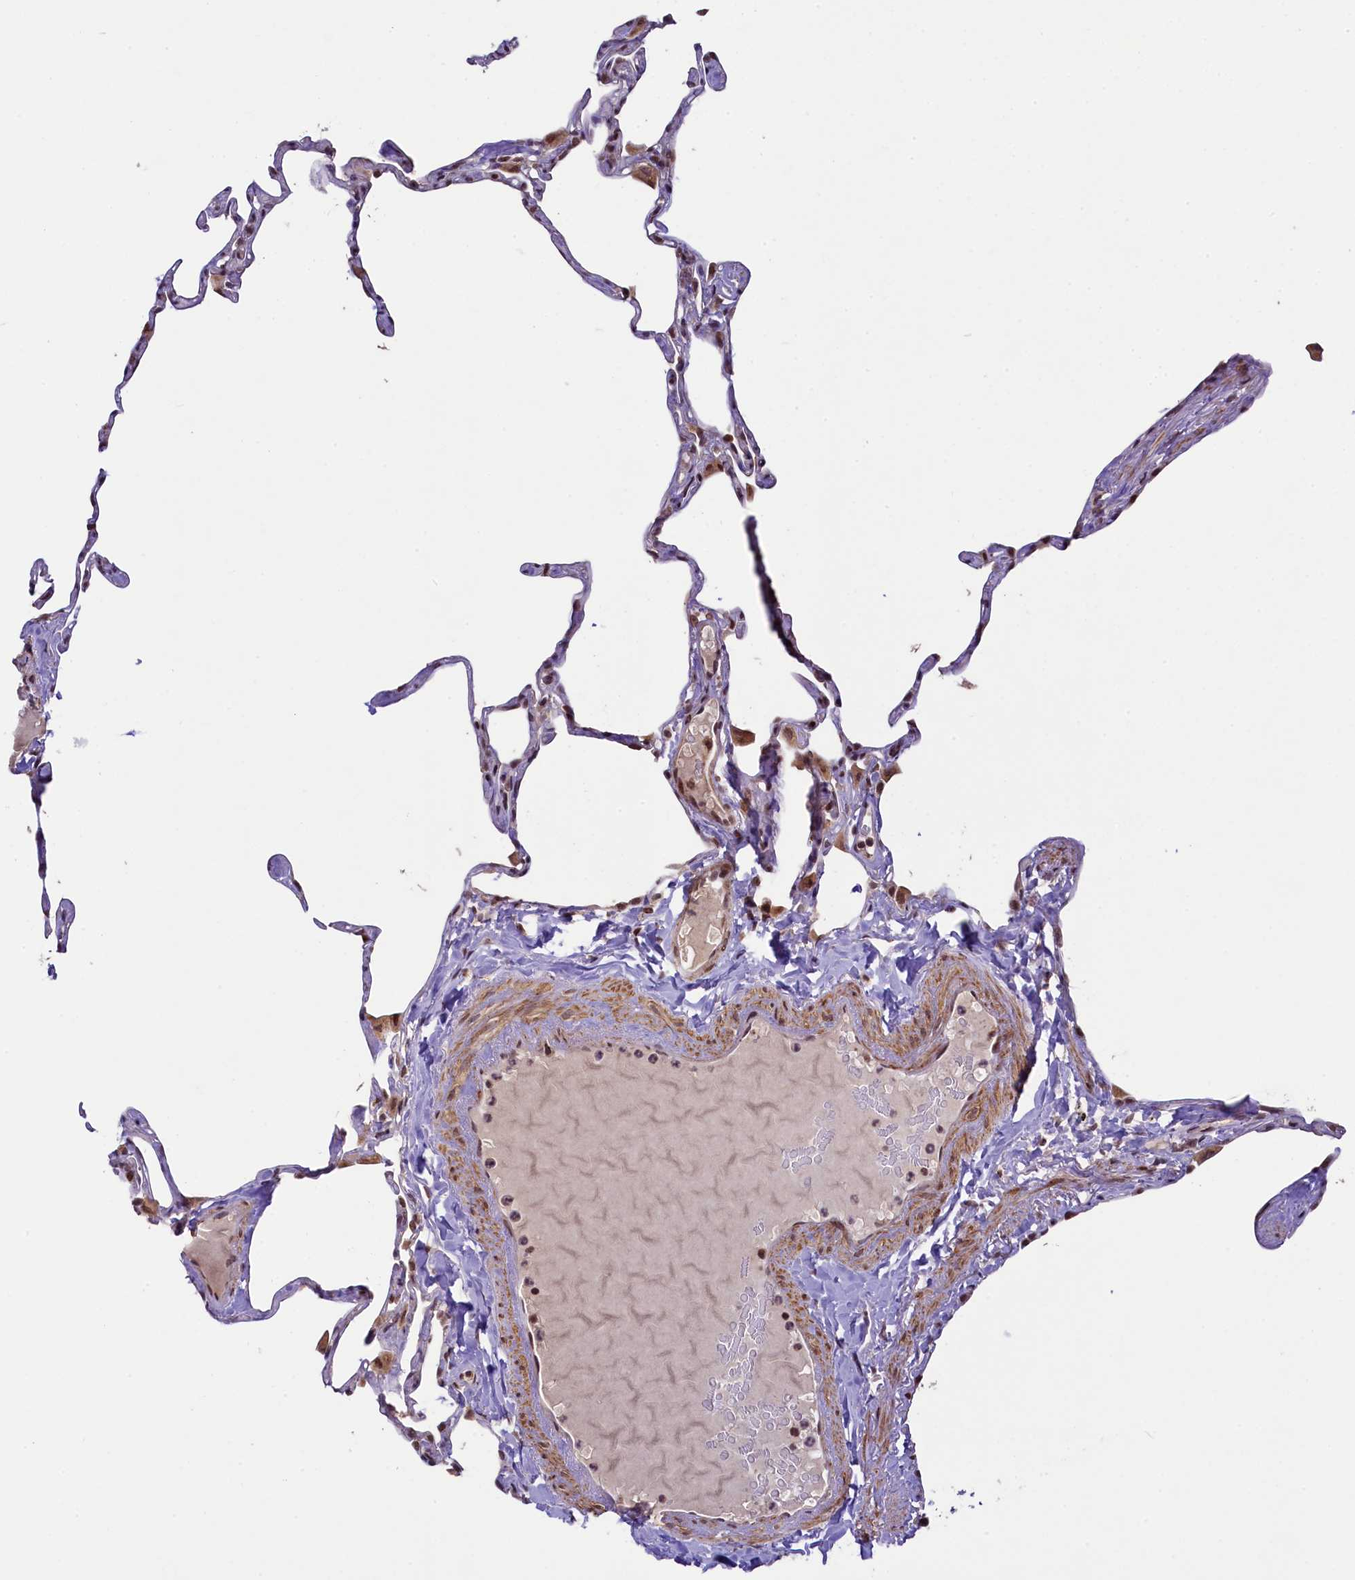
{"staining": {"intensity": "weak", "quantity": "25%-75%", "location": "cytoplasmic/membranous,nuclear"}, "tissue": "lung", "cell_type": "Alveolar cells", "image_type": "normal", "snomed": [{"axis": "morphology", "description": "Normal tissue, NOS"}, {"axis": "topography", "description": "Lung"}], "caption": "This image displays immunohistochemistry staining of unremarkable human lung, with low weak cytoplasmic/membranous,nuclear expression in about 25%-75% of alveolar cells.", "gene": "RBBP8", "patient": {"sex": "male", "age": 65}}